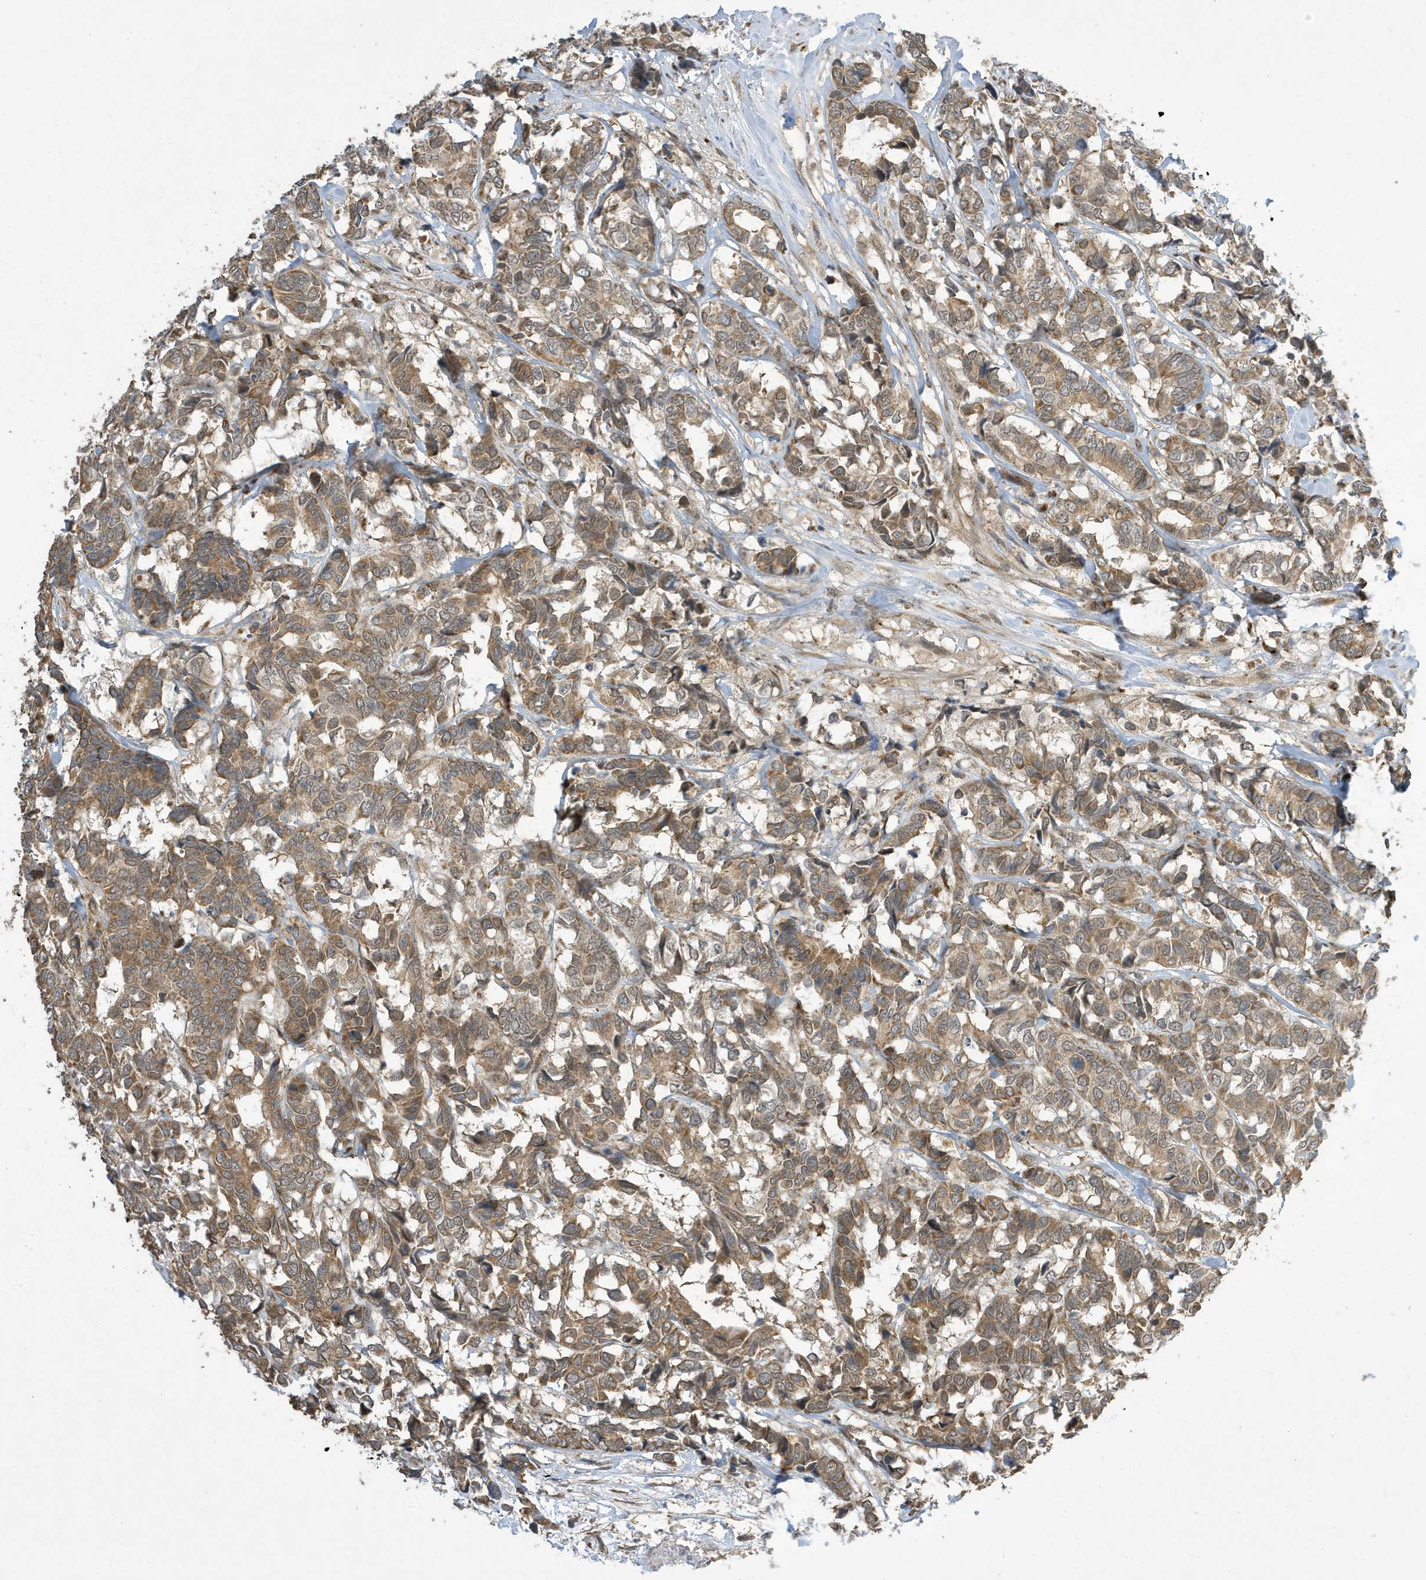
{"staining": {"intensity": "moderate", "quantity": ">75%", "location": "cytoplasmic/membranous"}, "tissue": "breast cancer", "cell_type": "Tumor cells", "image_type": "cancer", "snomed": [{"axis": "morphology", "description": "Duct carcinoma"}, {"axis": "topography", "description": "Breast"}], "caption": "High-magnification brightfield microscopy of breast invasive ductal carcinoma stained with DAB (brown) and counterstained with hematoxylin (blue). tumor cells exhibit moderate cytoplasmic/membranous expression is seen in approximately>75% of cells.", "gene": "NCOA7", "patient": {"sex": "female", "age": 87}}